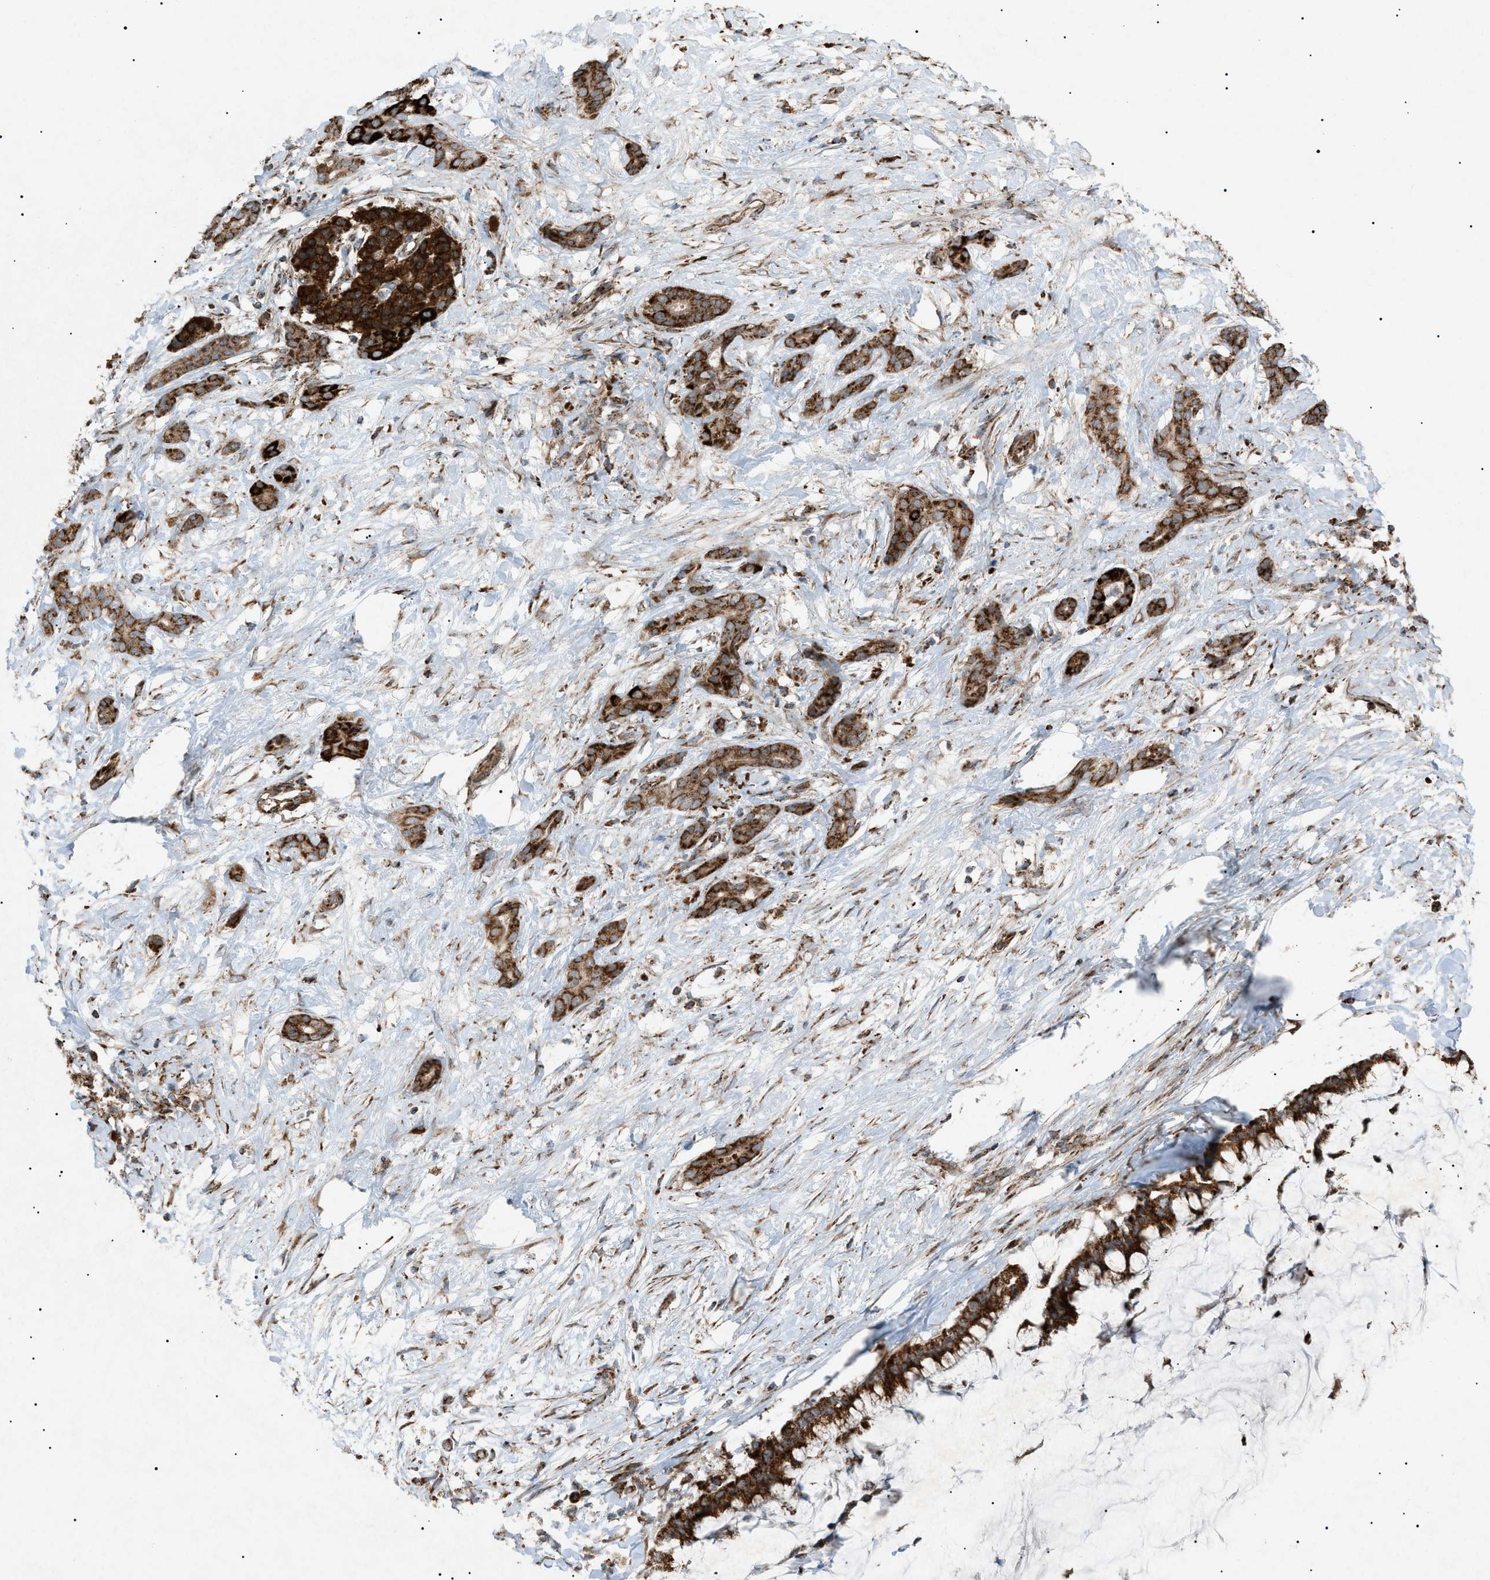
{"staining": {"intensity": "strong", "quantity": ">75%", "location": "cytoplasmic/membranous"}, "tissue": "pancreatic cancer", "cell_type": "Tumor cells", "image_type": "cancer", "snomed": [{"axis": "morphology", "description": "Adenocarcinoma, NOS"}, {"axis": "topography", "description": "Pancreas"}], "caption": "Approximately >75% of tumor cells in human pancreatic adenocarcinoma reveal strong cytoplasmic/membranous protein positivity as visualized by brown immunohistochemical staining.", "gene": "C1GALT1C1", "patient": {"sex": "male", "age": 41}}